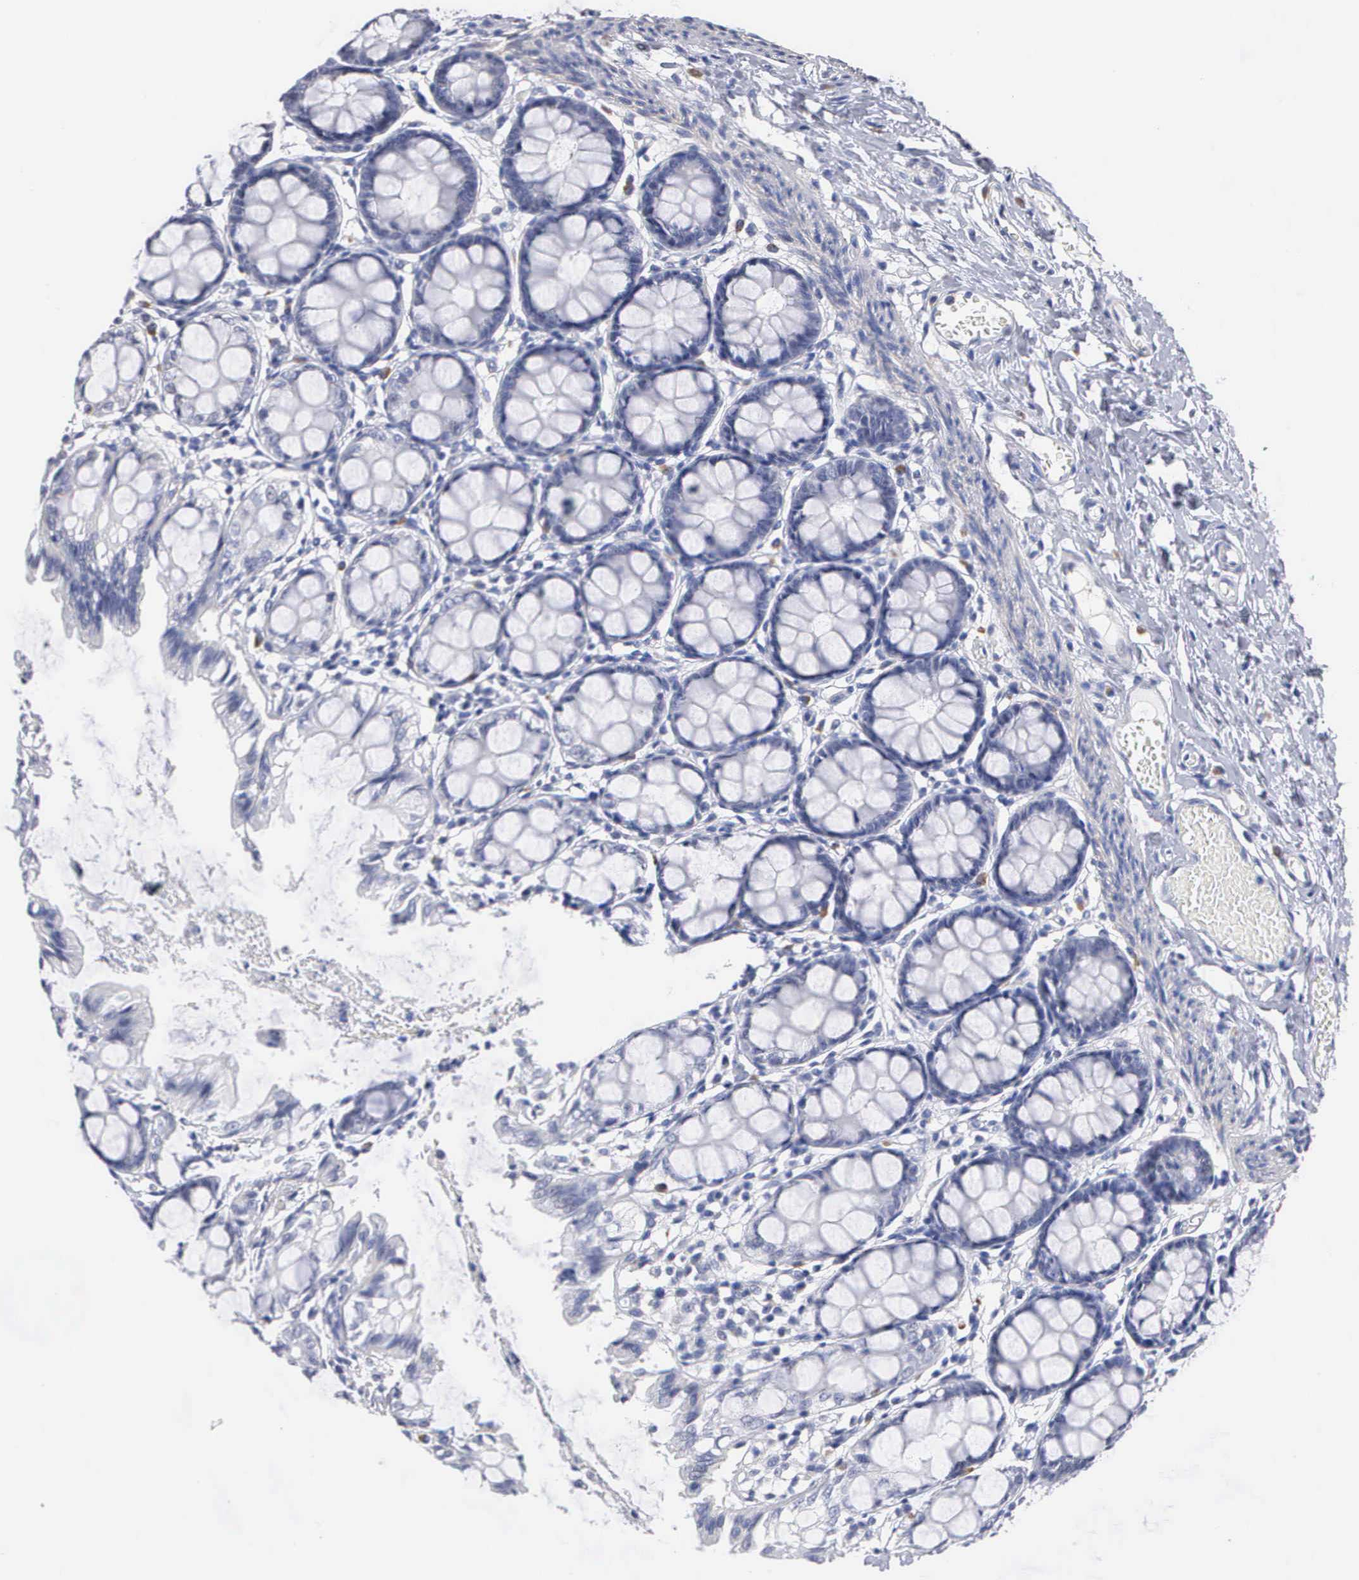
{"staining": {"intensity": "negative", "quantity": "none", "location": "none"}, "tissue": "colon", "cell_type": "Endothelial cells", "image_type": "normal", "snomed": [{"axis": "morphology", "description": "Normal tissue, NOS"}, {"axis": "topography", "description": "Colon"}], "caption": "This is an IHC image of unremarkable human colon. There is no expression in endothelial cells.", "gene": "ELFN2", "patient": {"sex": "male", "age": 54}}